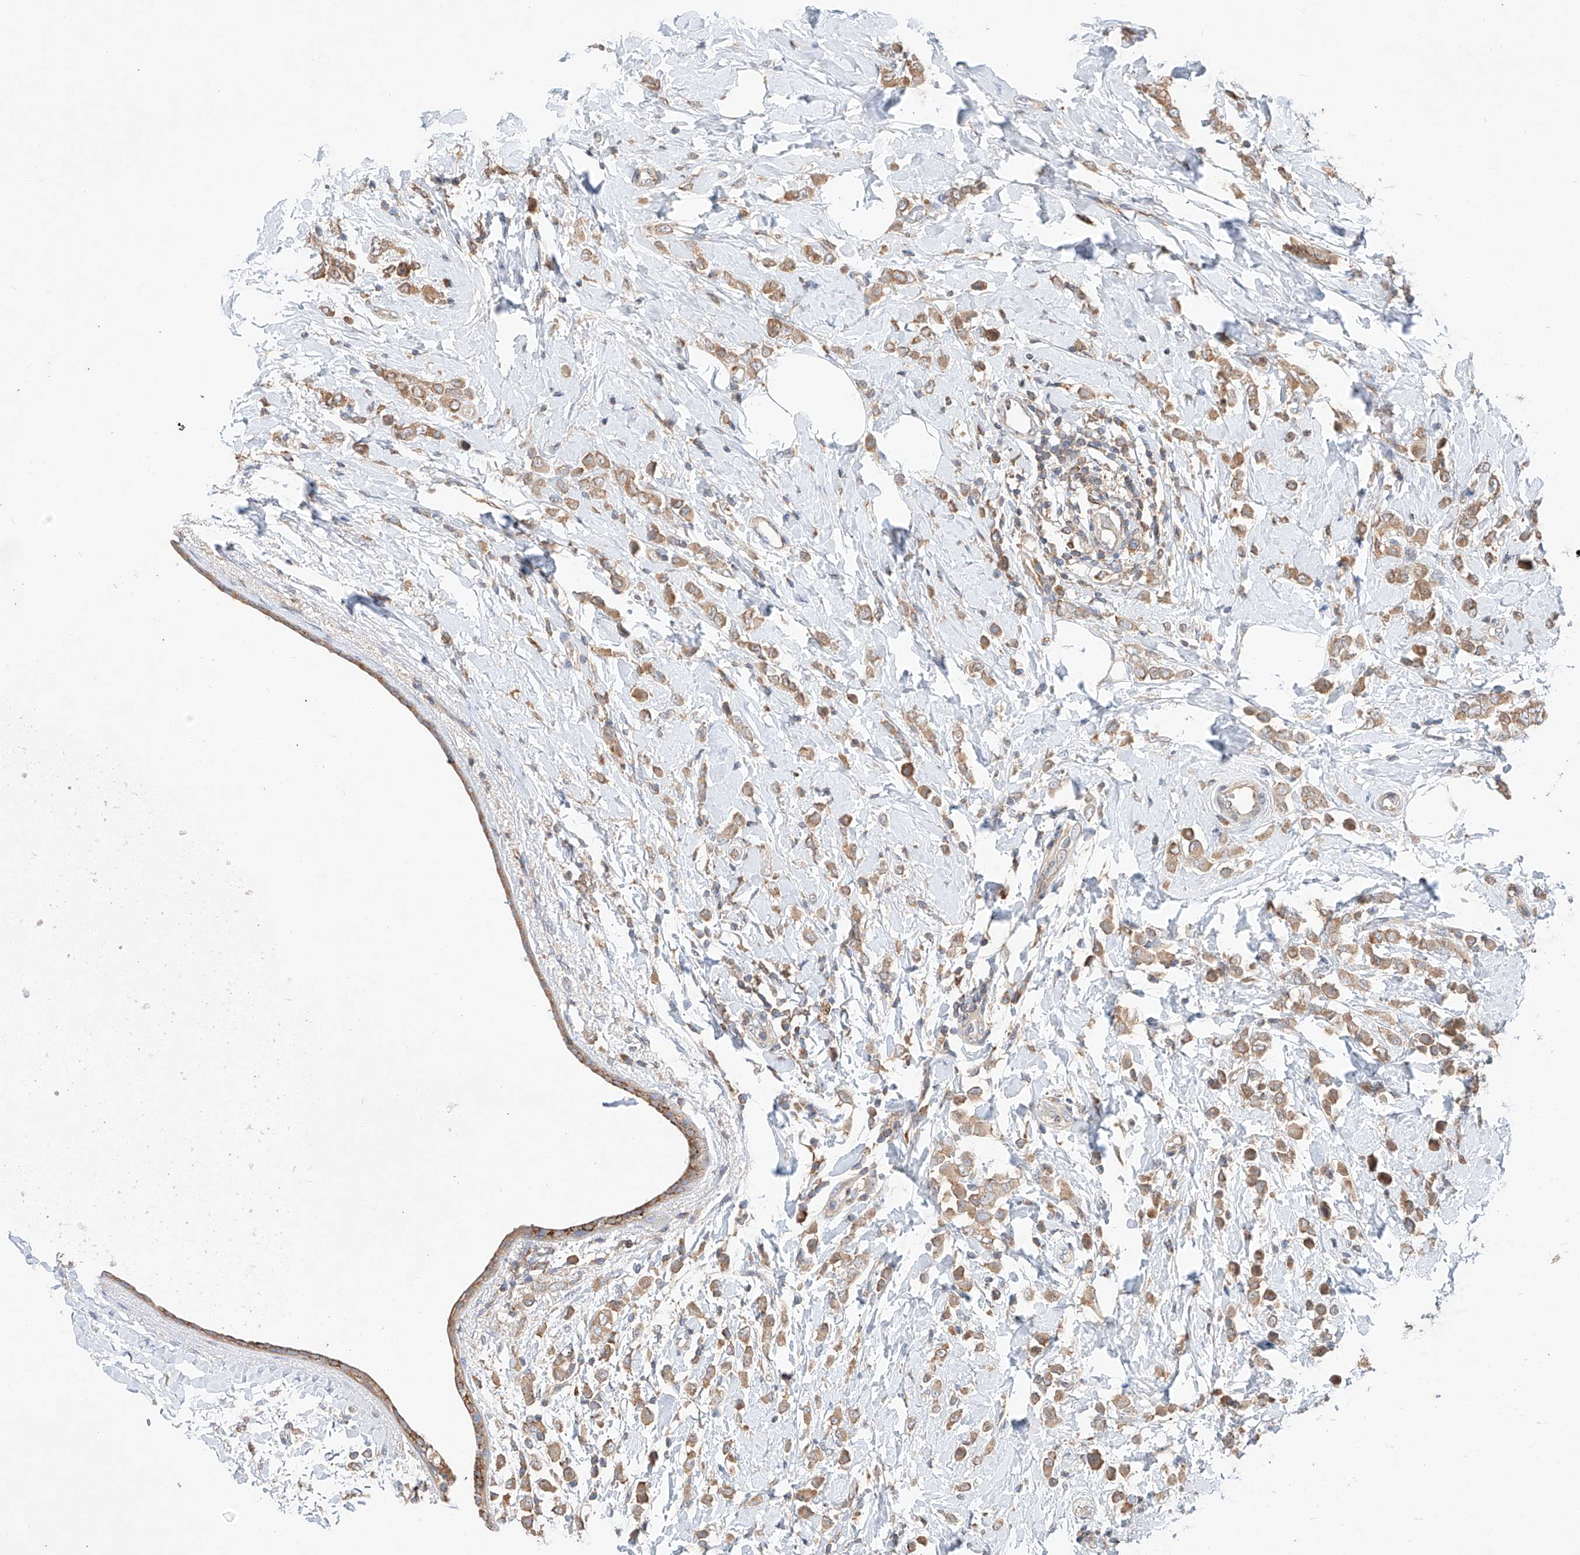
{"staining": {"intensity": "moderate", "quantity": ">75%", "location": "cytoplasmic/membranous"}, "tissue": "breast cancer", "cell_type": "Tumor cells", "image_type": "cancer", "snomed": [{"axis": "morphology", "description": "Lobular carcinoma"}, {"axis": "topography", "description": "Breast"}], "caption": "Breast cancer (lobular carcinoma) stained for a protein (brown) demonstrates moderate cytoplasmic/membranous positive expression in approximately >75% of tumor cells.", "gene": "RUSC1", "patient": {"sex": "female", "age": 47}}